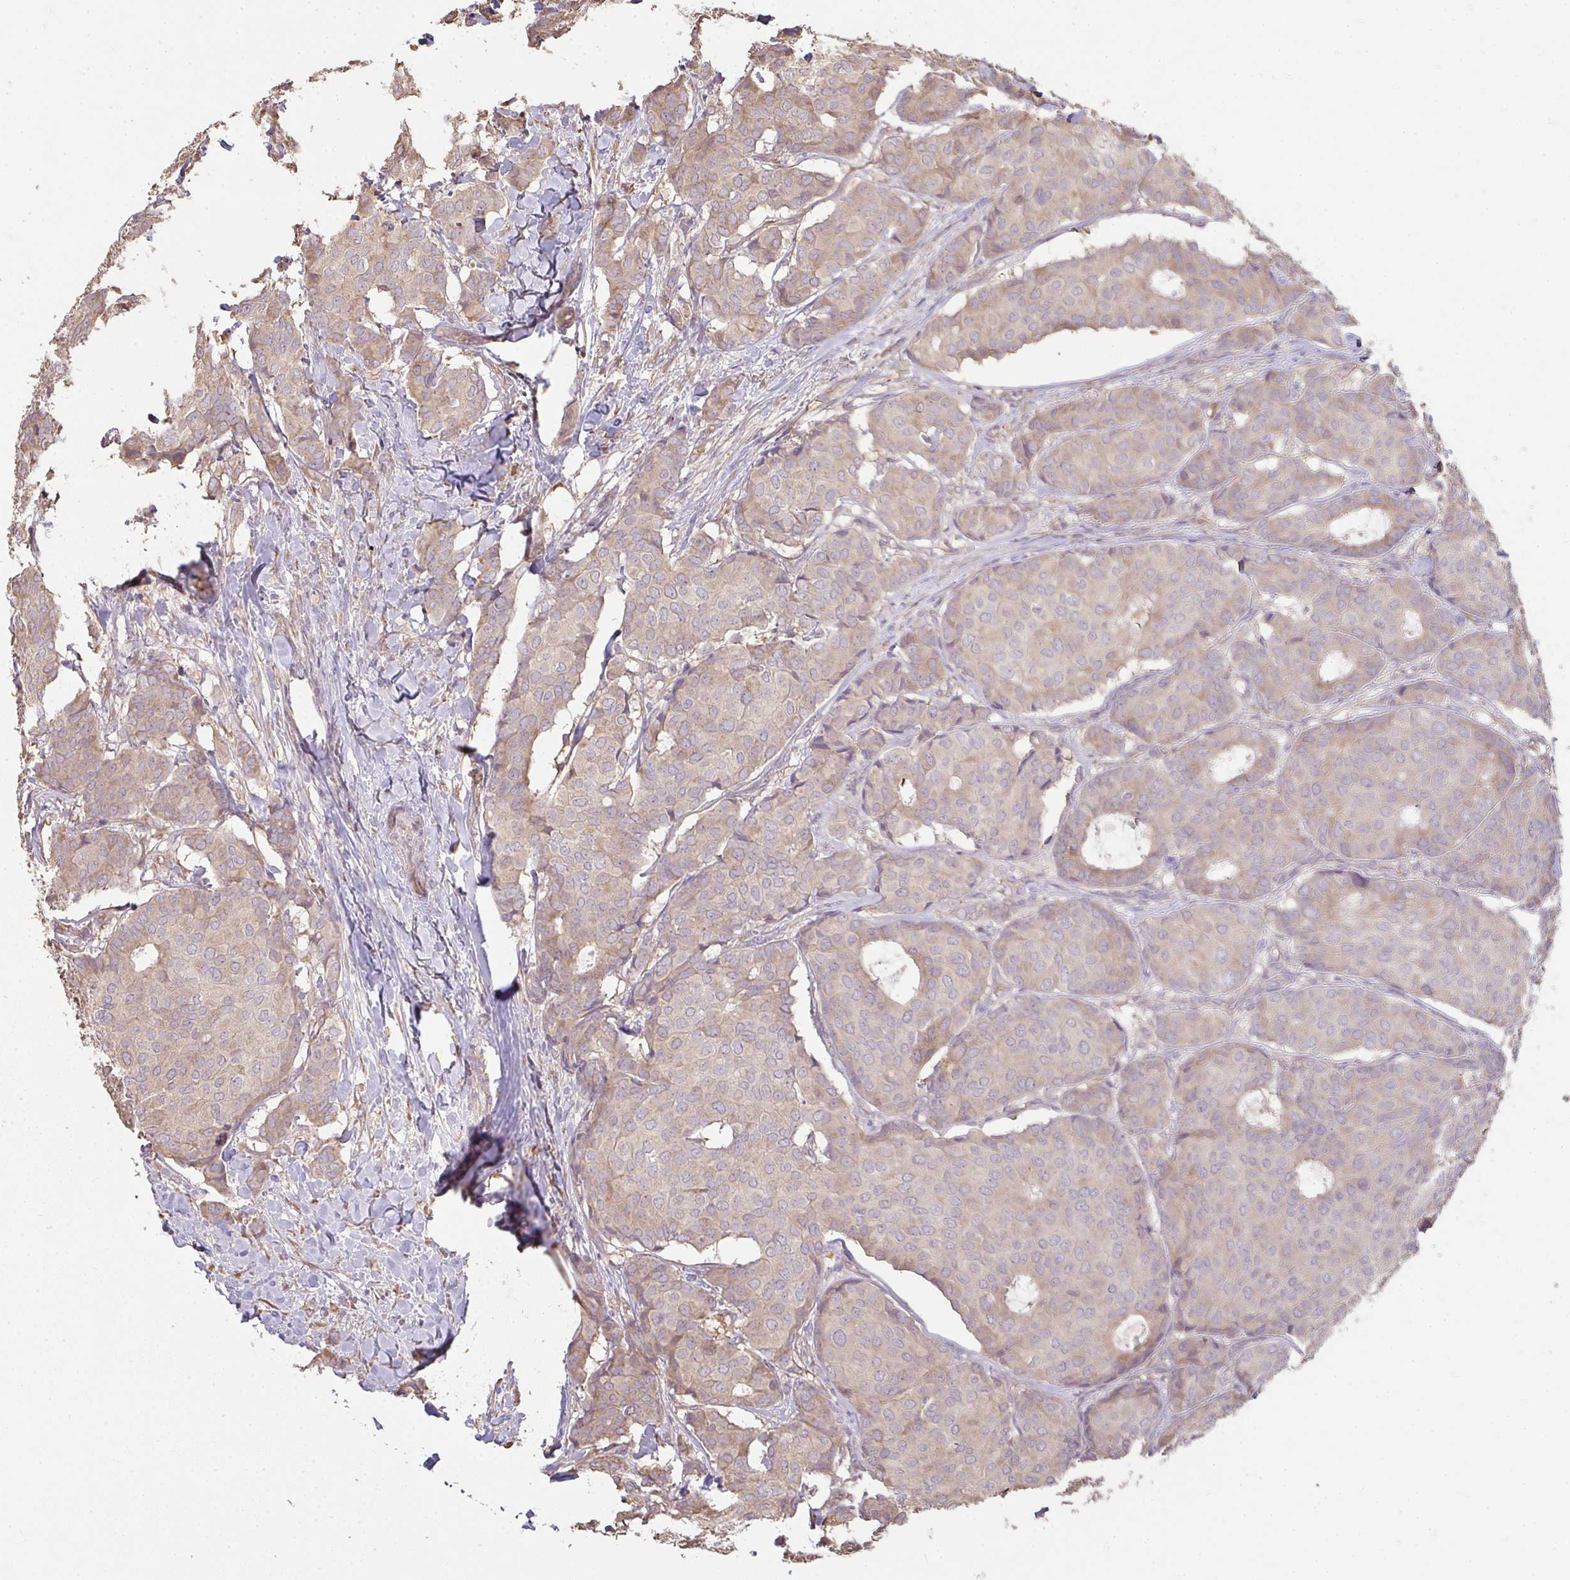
{"staining": {"intensity": "moderate", "quantity": "25%-75%", "location": "cytoplasmic/membranous"}, "tissue": "breast cancer", "cell_type": "Tumor cells", "image_type": "cancer", "snomed": [{"axis": "morphology", "description": "Duct carcinoma"}, {"axis": "topography", "description": "Breast"}], "caption": "IHC staining of breast cancer (invasive ductal carcinoma), which demonstrates medium levels of moderate cytoplasmic/membranous staining in approximately 25%-75% of tumor cells indicating moderate cytoplasmic/membranous protein expression. The staining was performed using DAB (brown) for protein detection and nuclei were counterstained in hematoxylin (blue).", "gene": "BRINP3", "patient": {"sex": "female", "age": 75}}